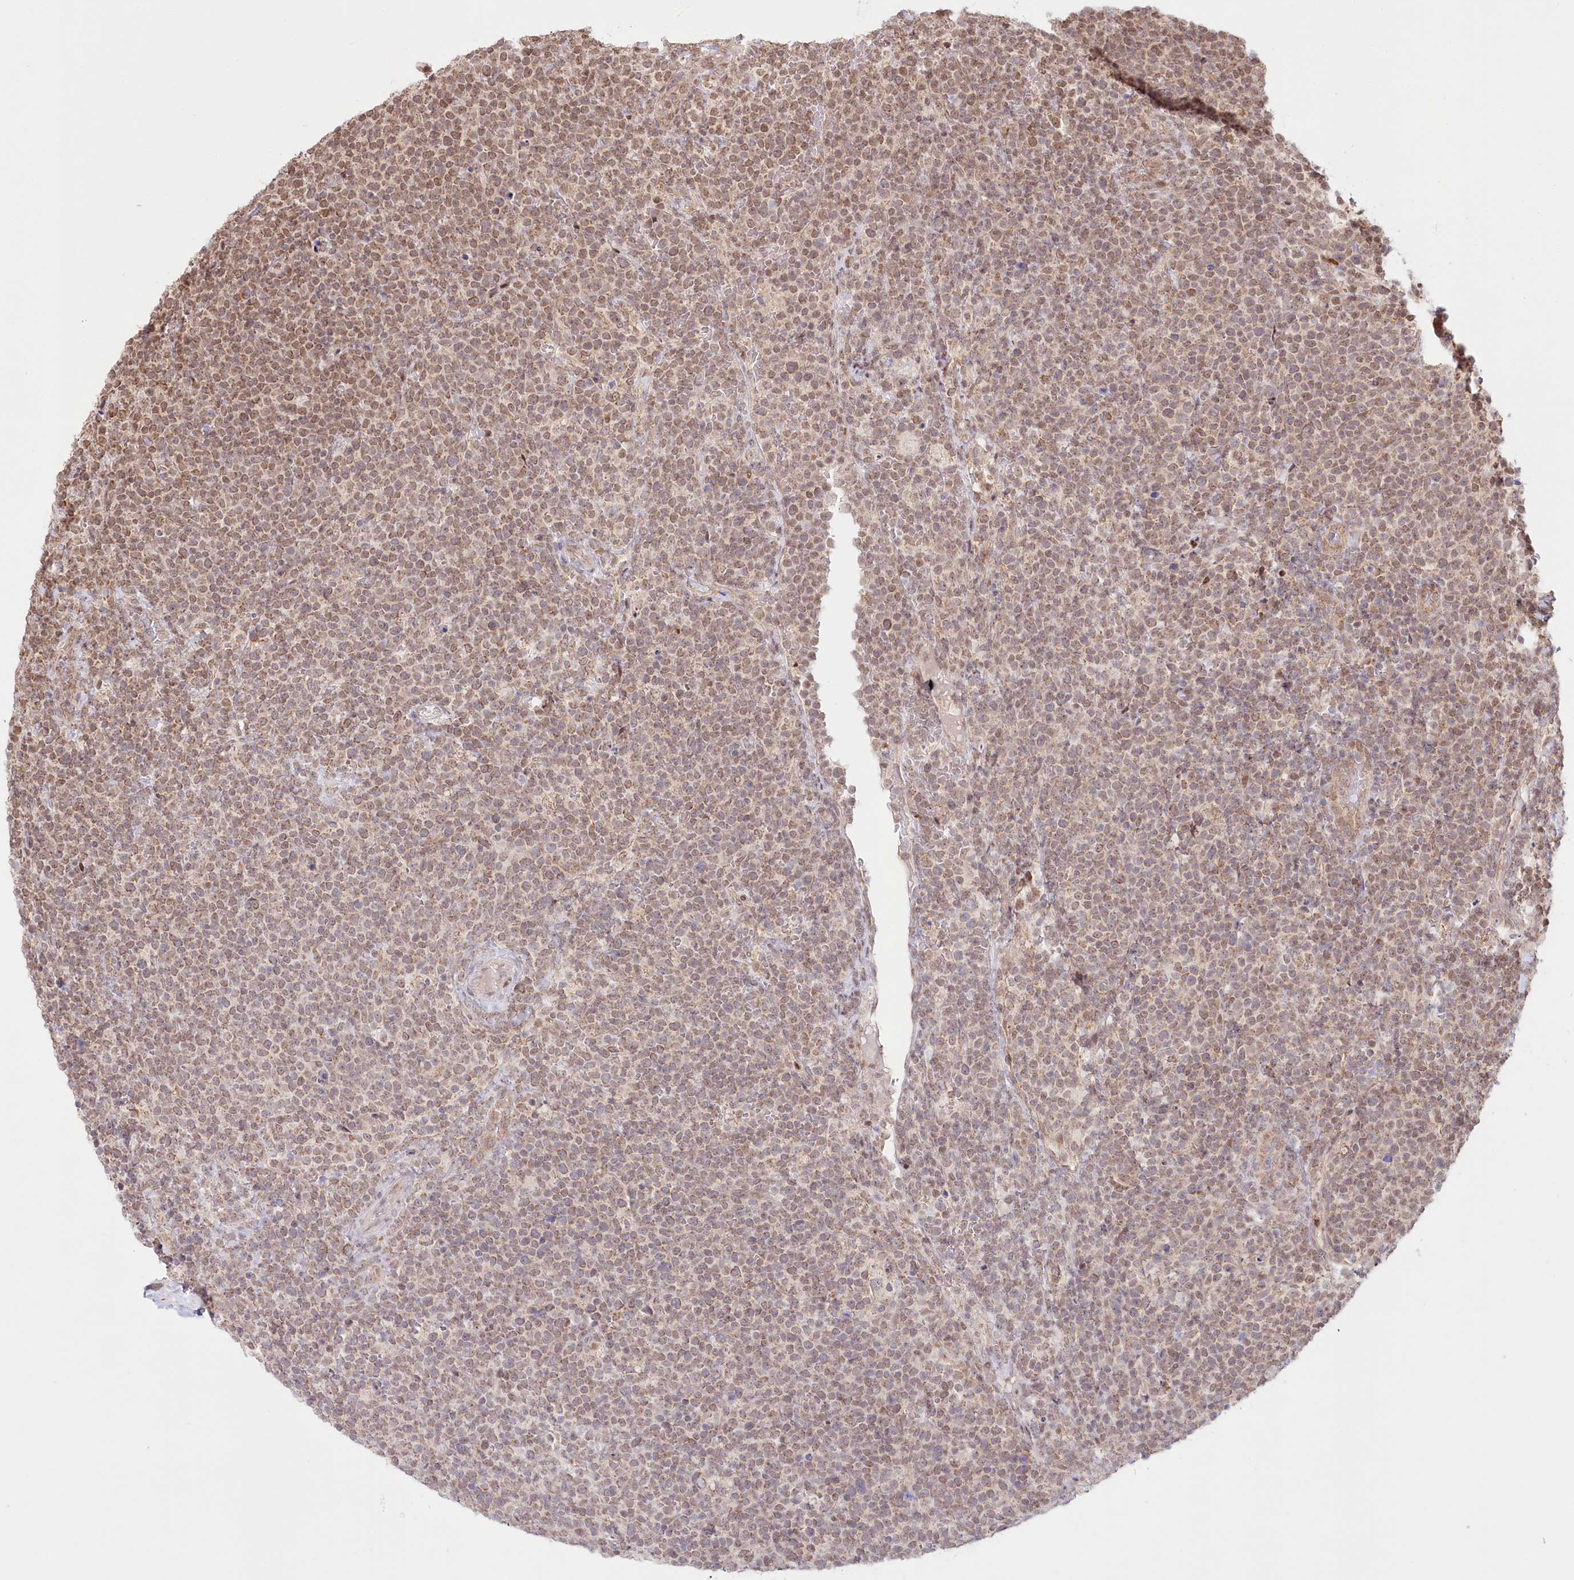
{"staining": {"intensity": "moderate", "quantity": ">75%", "location": "cytoplasmic/membranous,nuclear"}, "tissue": "lymphoma", "cell_type": "Tumor cells", "image_type": "cancer", "snomed": [{"axis": "morphology", "description": "Malignant lymphoma, non-Hodgkin's type, High grade"}, {"axis": "topography", "description": "Lymph node"}], "caption": "Human lymphoma stained with a brown dye shows moderate cytoplasmic/membranous and nuclear positive expression in approximately >75% of tumor cells.", "gene": "PYURF", "patient": {"sex": "male", "age": 61}}